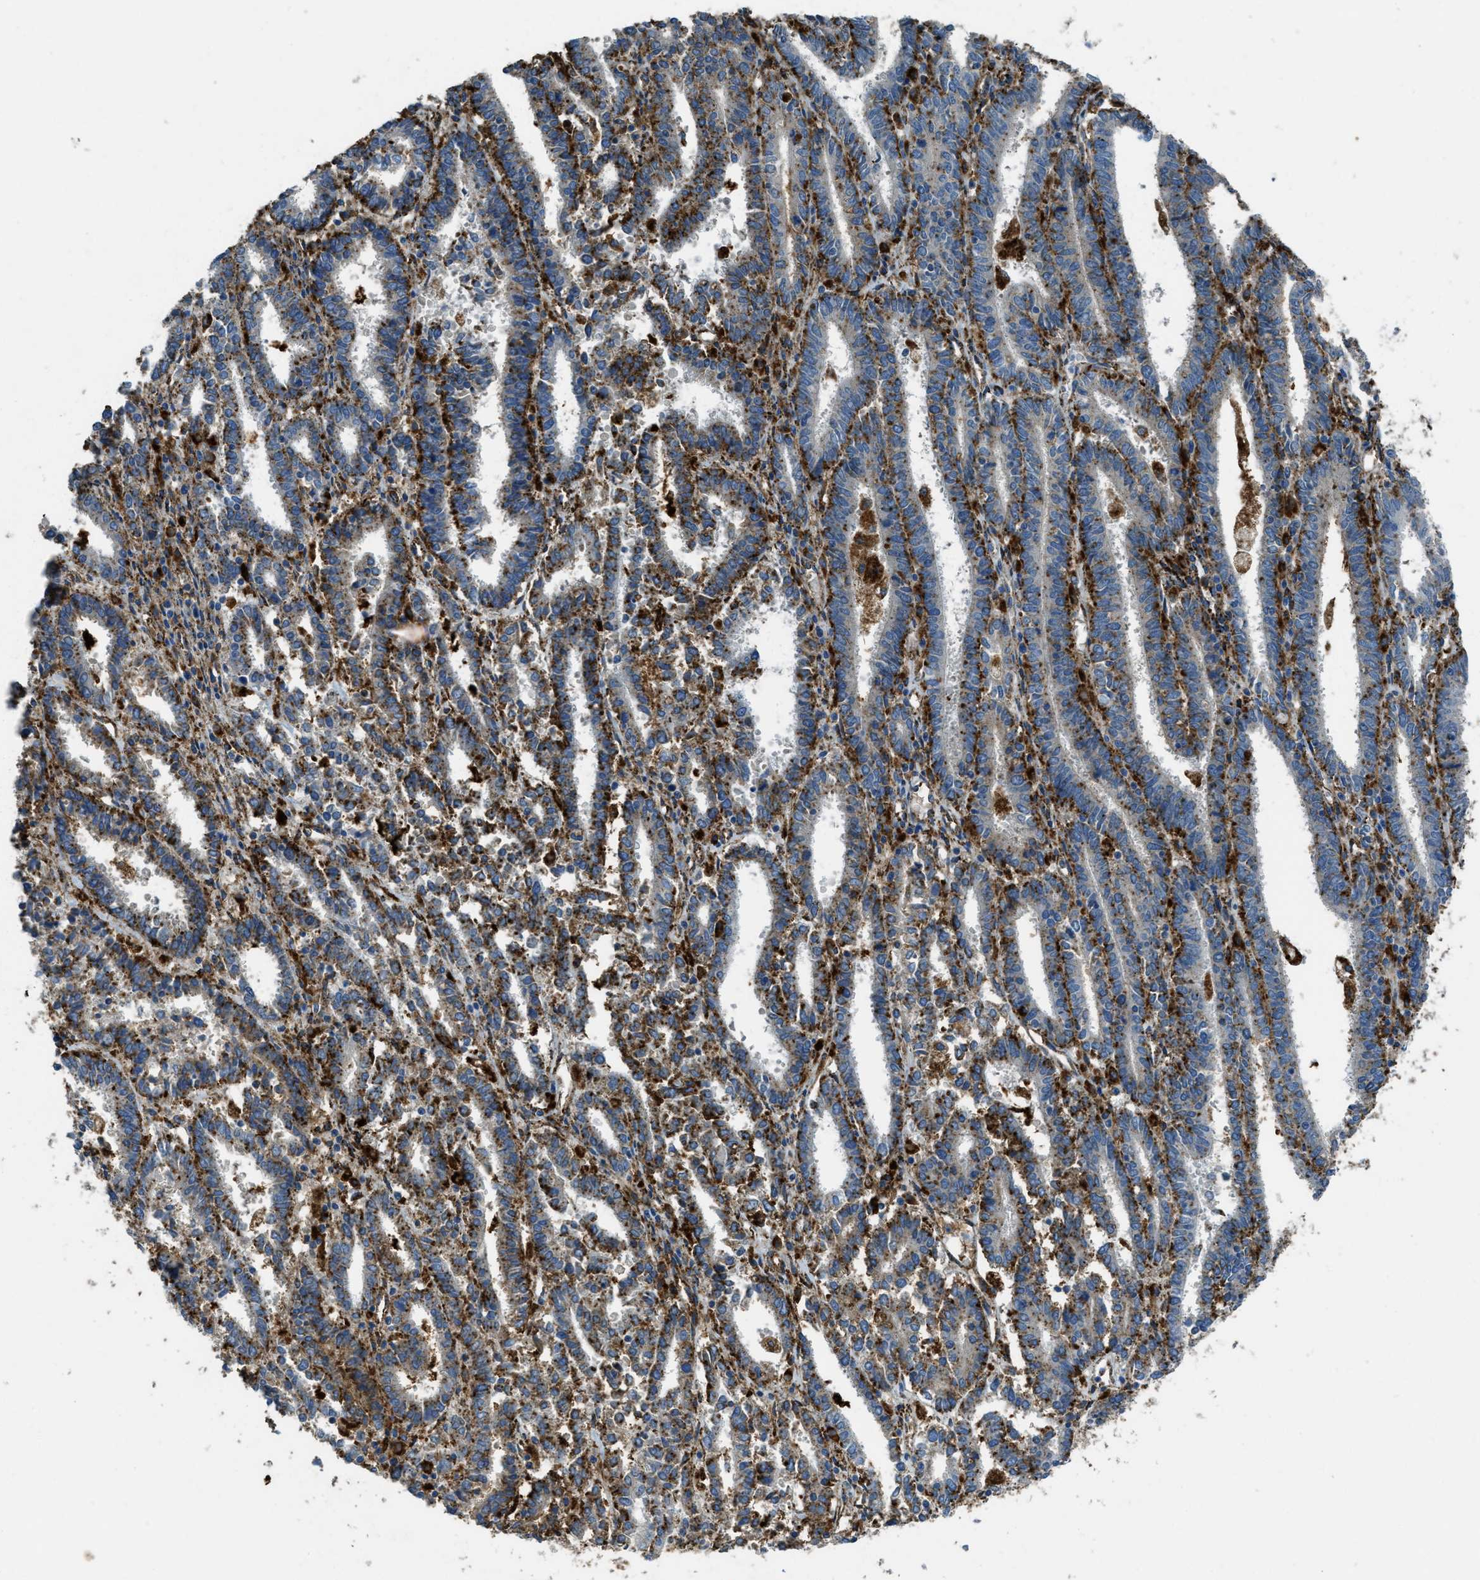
{"staining": {"intensity": "strong", "quantity": ">75%", "location": "cytoplasmic/membranous"}, "tissue": "endometrial cancer", "cell_type": "Tumor cells", "image_type": "cancer", "snomed": [{"axis": "morphology", "description": "Adenocarcinoma, NOS"}, {"axis": "topography", "description": "Uterus"}], "caption": "A brown stain labels strong cytoplasmic/membranous expression of a protein in adenocarcinoma (endometrial) tumor cells. (brown staining indicates protein expression, while blue staining denotes nuclei).", "gene": "SCARB2", "patient": {"sex": "female", "age": 83}}